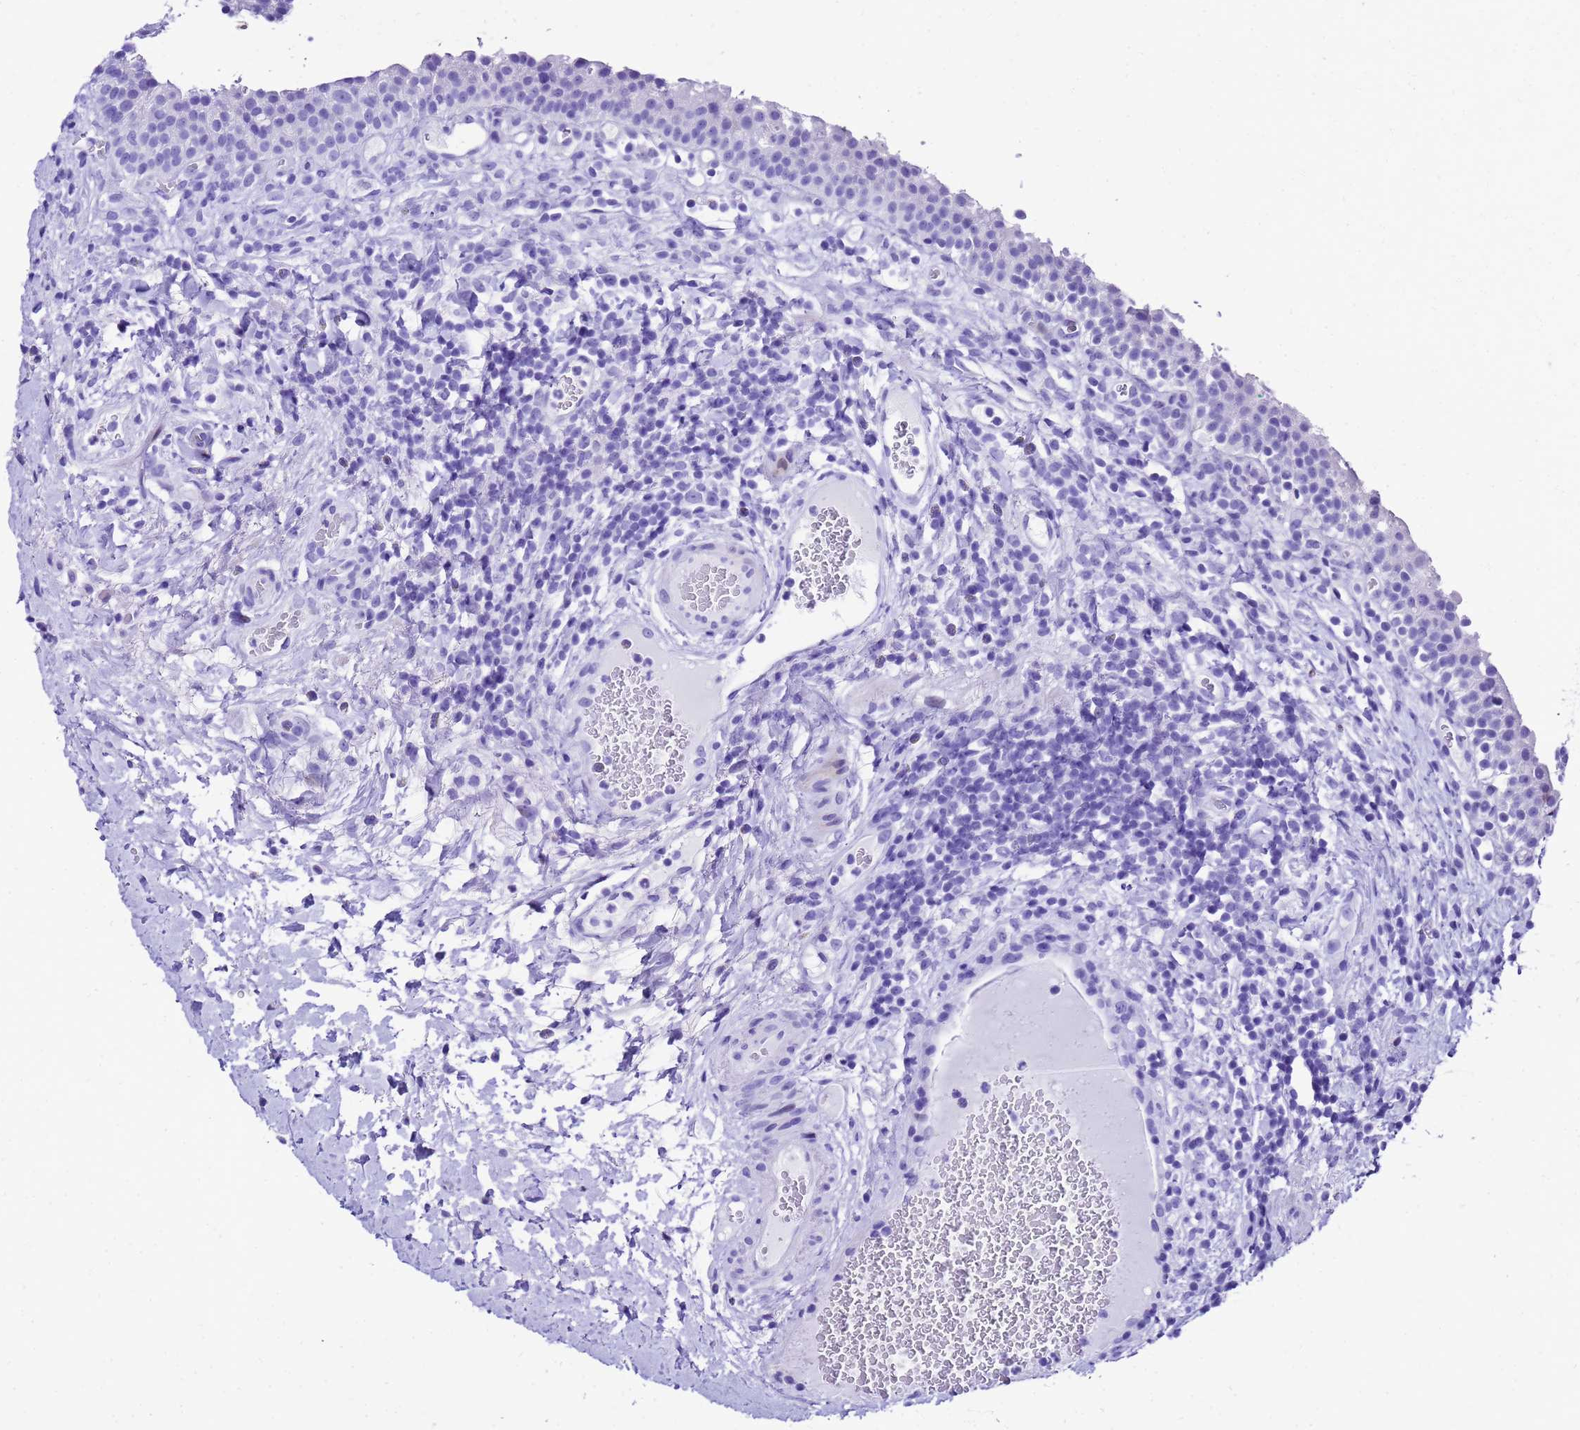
{"staining": {"intensity": "negative", "quantity": "none", "location": "none"}, "tissue": "urinary bladder", "cell_type": "Urothelial cells", "image_type": "normal", "snomed": [{"axis": "morphology", "description": "Normal tissue, NOS"}, {"axis": "morphology", "description": "Inflammation, NOS"}, {"axis": "topography", "description": "Urinary bladder"}], "caption": "Immunohistochemistry photomicrograph of unremarkable urinary bladder stained for a protein (brown), which reveals no expression in urothelial cells. Nuclei are stained in blue.", "gene": "UGT2A1", "patient": {"sex": "male", "age": 64}}